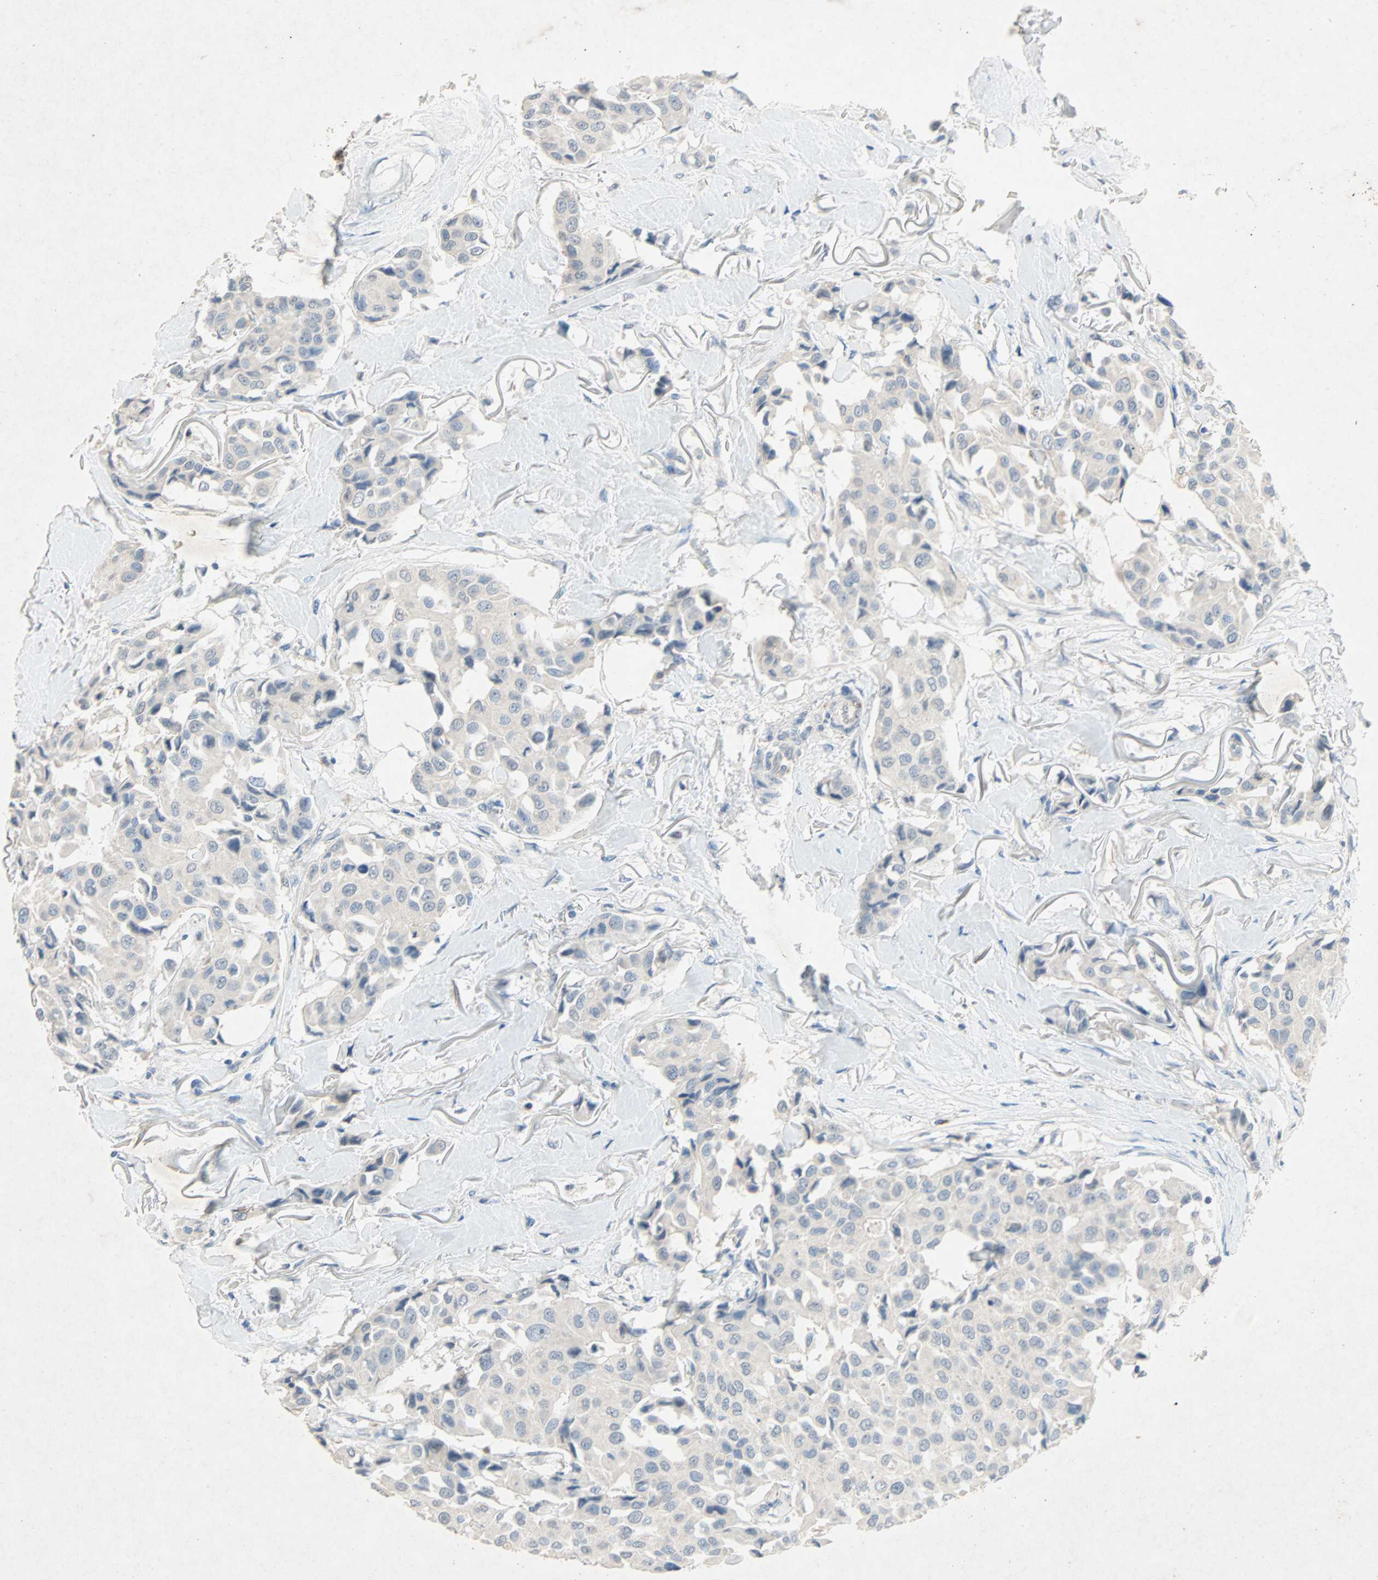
{"staining": {"intensity": "negative", "quantity": "none", "location": "none"}, "tissue": "breast cancer", "cell_type": "Tumor cells", "image_type": "cancer", "snomed": [{"axis": "morphology", "description": "Duct carcinoma"}, {"axis": "topography", "description": "Breast"}], "caption": "High power microscopy histopathology image of an IHC image of breast invasive ductal carcinoma, revealing no significant positivity in tumor cells.", "gene": "PCDHB2", "patient": {"sex": "female", "age": 80}}